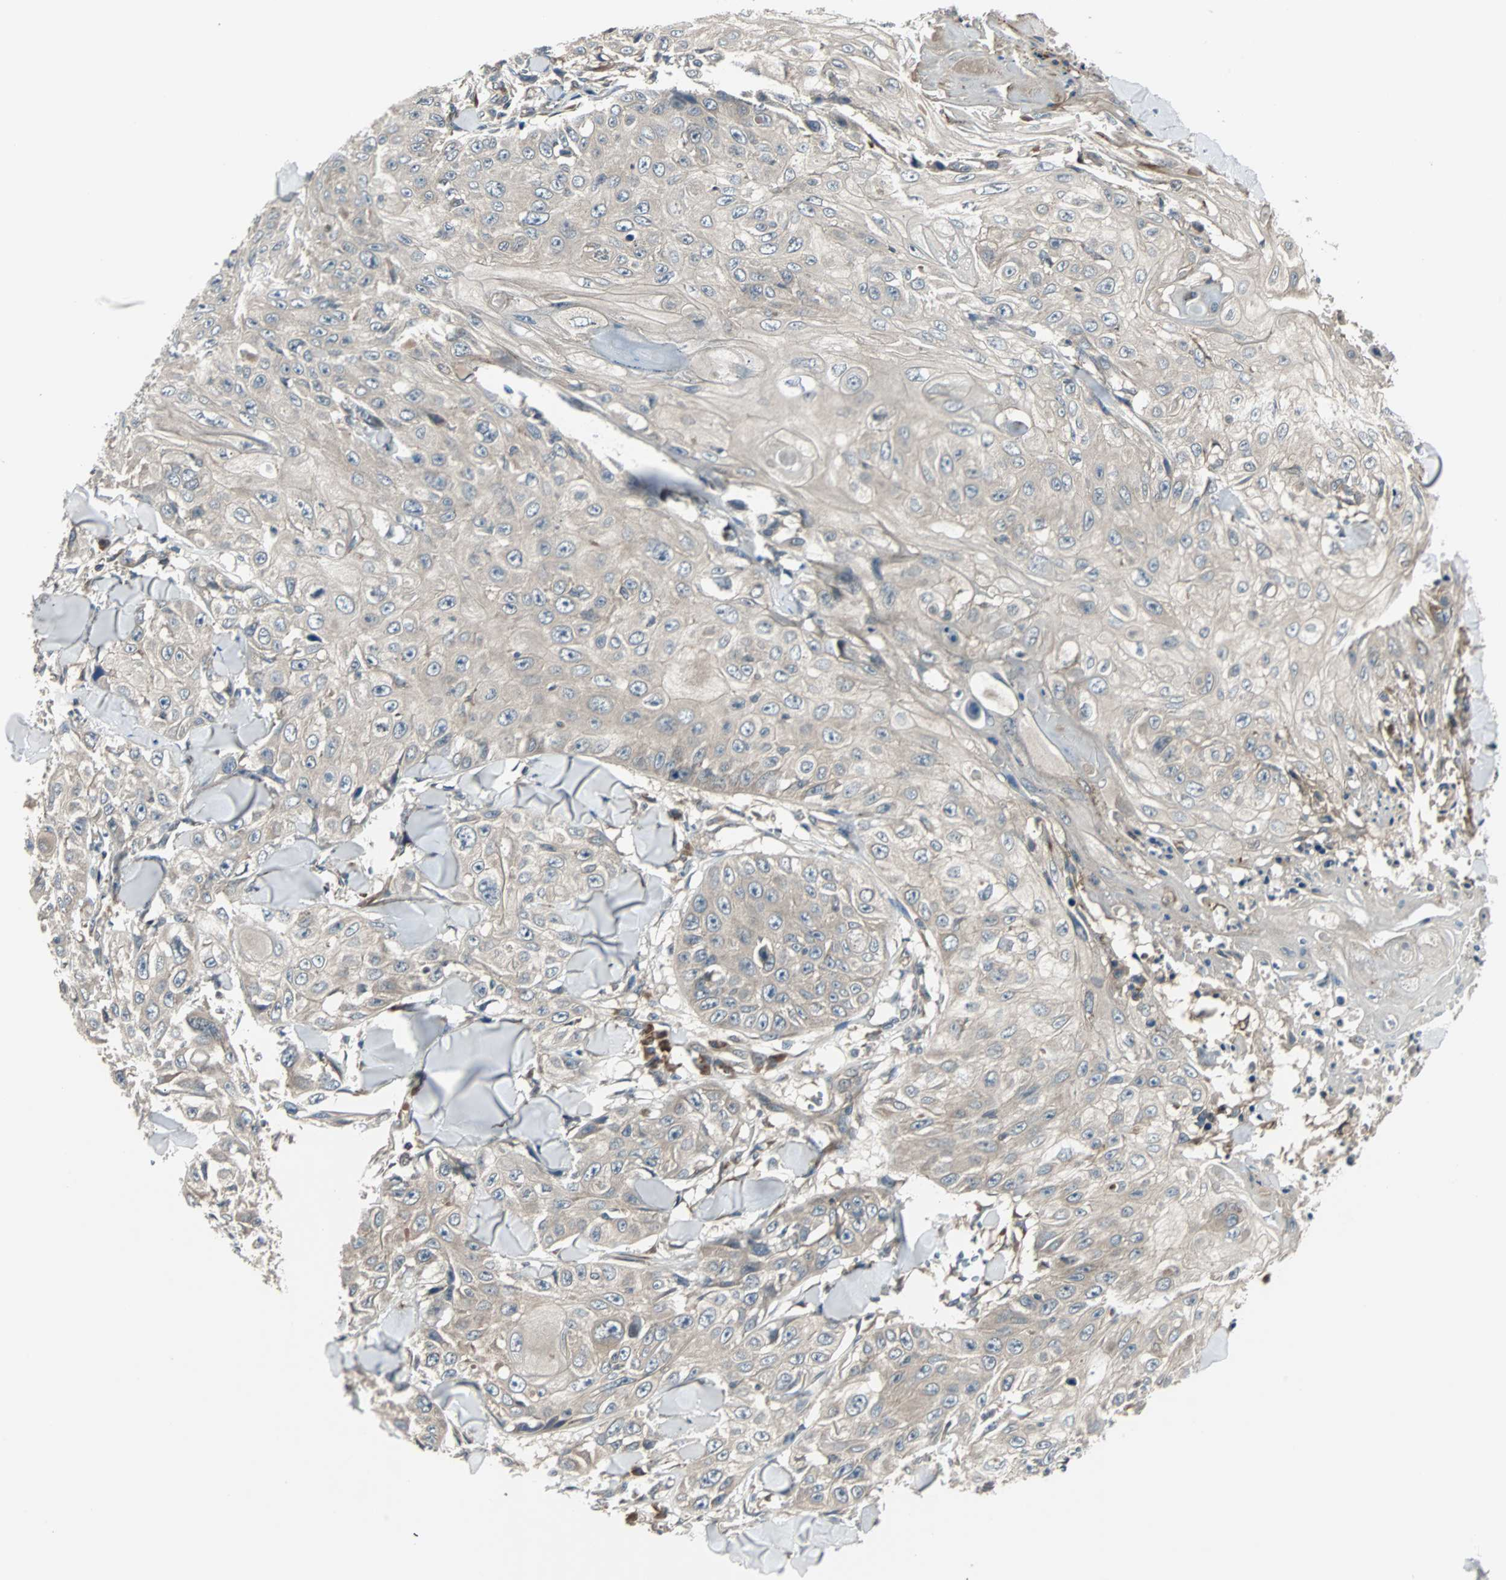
{"staining": {"intensity": "moderate", "quantity": ">75%", "location": "cytoplasmic/membranous"}, "tissue": "skin cancer", "cell_type": "Tumor cells", "image_type": "cancer", "snomed": [{"axis": "morphology", "description": "Squamous cell carcinoma, NOS"}, {"axis": "topography", "description": "Skin"}], "caption": "This is an image of immunohistochemistry staining of skin cancer, which shows moderate expression in the cytoplasmic/membranous of tumor cells.", "gene": "ARF1", "patient": {"sex": "male", "age": 86}}